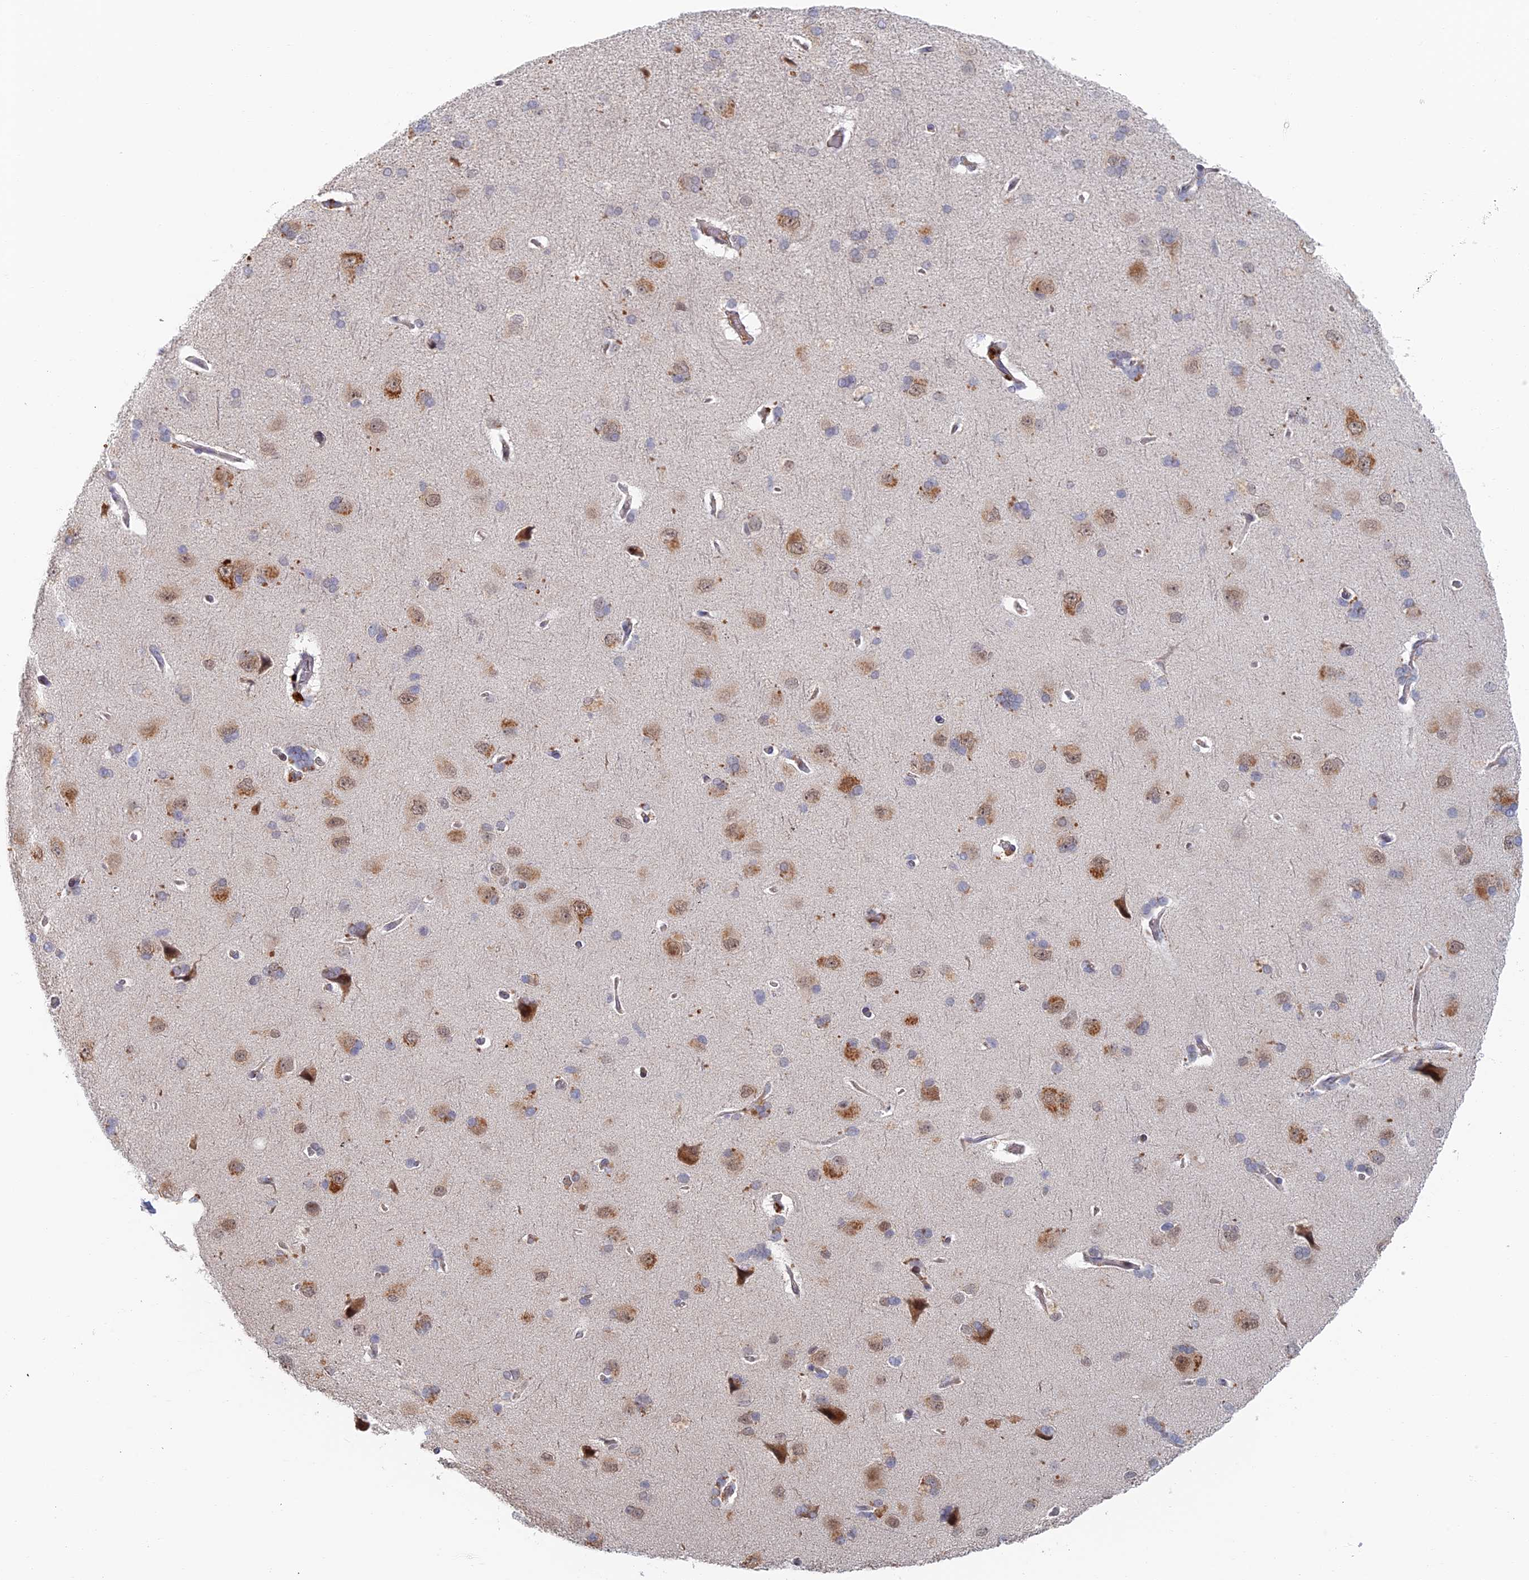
{"staining": {"intensity": "moderate", "quantity": "<25%", "location": "cytoplasmic/membranous,nuclear"}, "tissue": "cerebral cortex", "cell_type": "Endothelial cells", "image_type": "normal", "snomed": [{"axis": "morphology", "description": "Normal tissue, NOS"}, {"axis": "topography", "description": "Cerebral cortex"}], "caption": "Cerebral cortex was stained to show a protein in brown. There is low levels of moderate cytoplasmic/membranous,nuclear staining in about <25% of endothelial cells. (Brightfield microscopy of DAB IHC at high magnification).", "gene": "ZUP1", "patient": {"sex": "male", "age": 62}}